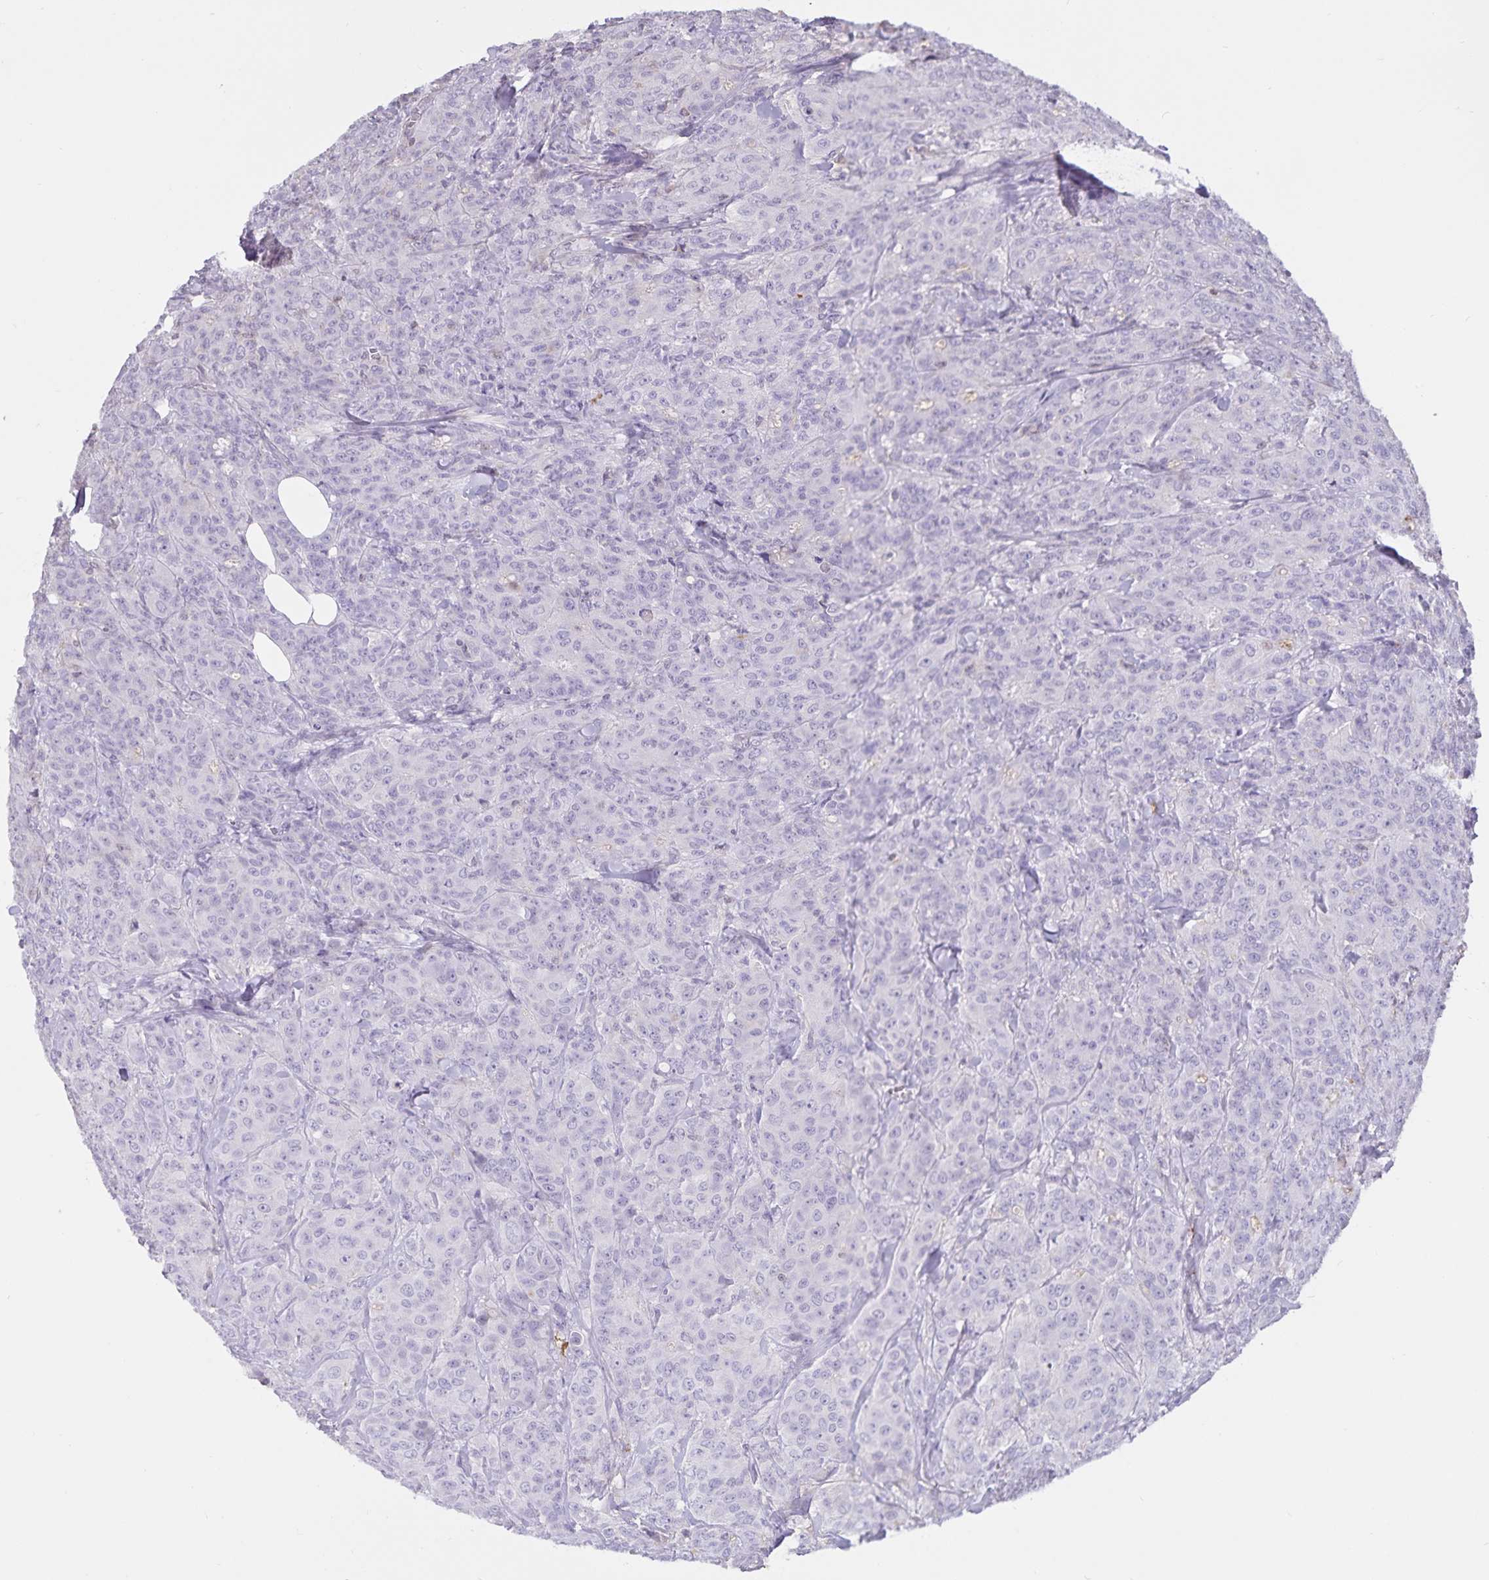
{"staining": {"intensity": "negative", "quantity": "none", "location": "none"}, "tissue": "breast cancer", "cell_type": "Tumor cells", "image_type": "cancer", "snomed": [{"axis": "morphology", "description": "Normal tissue, NOS"}, {"axis": "morphology", "description": "Duct carcinoma"}, {"axis": "topography", "description": "Breast"}], "caption": "IHC photomicrograph of human breast cancer stained for a protein (brown), which displays no positivity in tumor cells.", "gene": "FGG", "patient": {"sex": "female", "age": 43}}